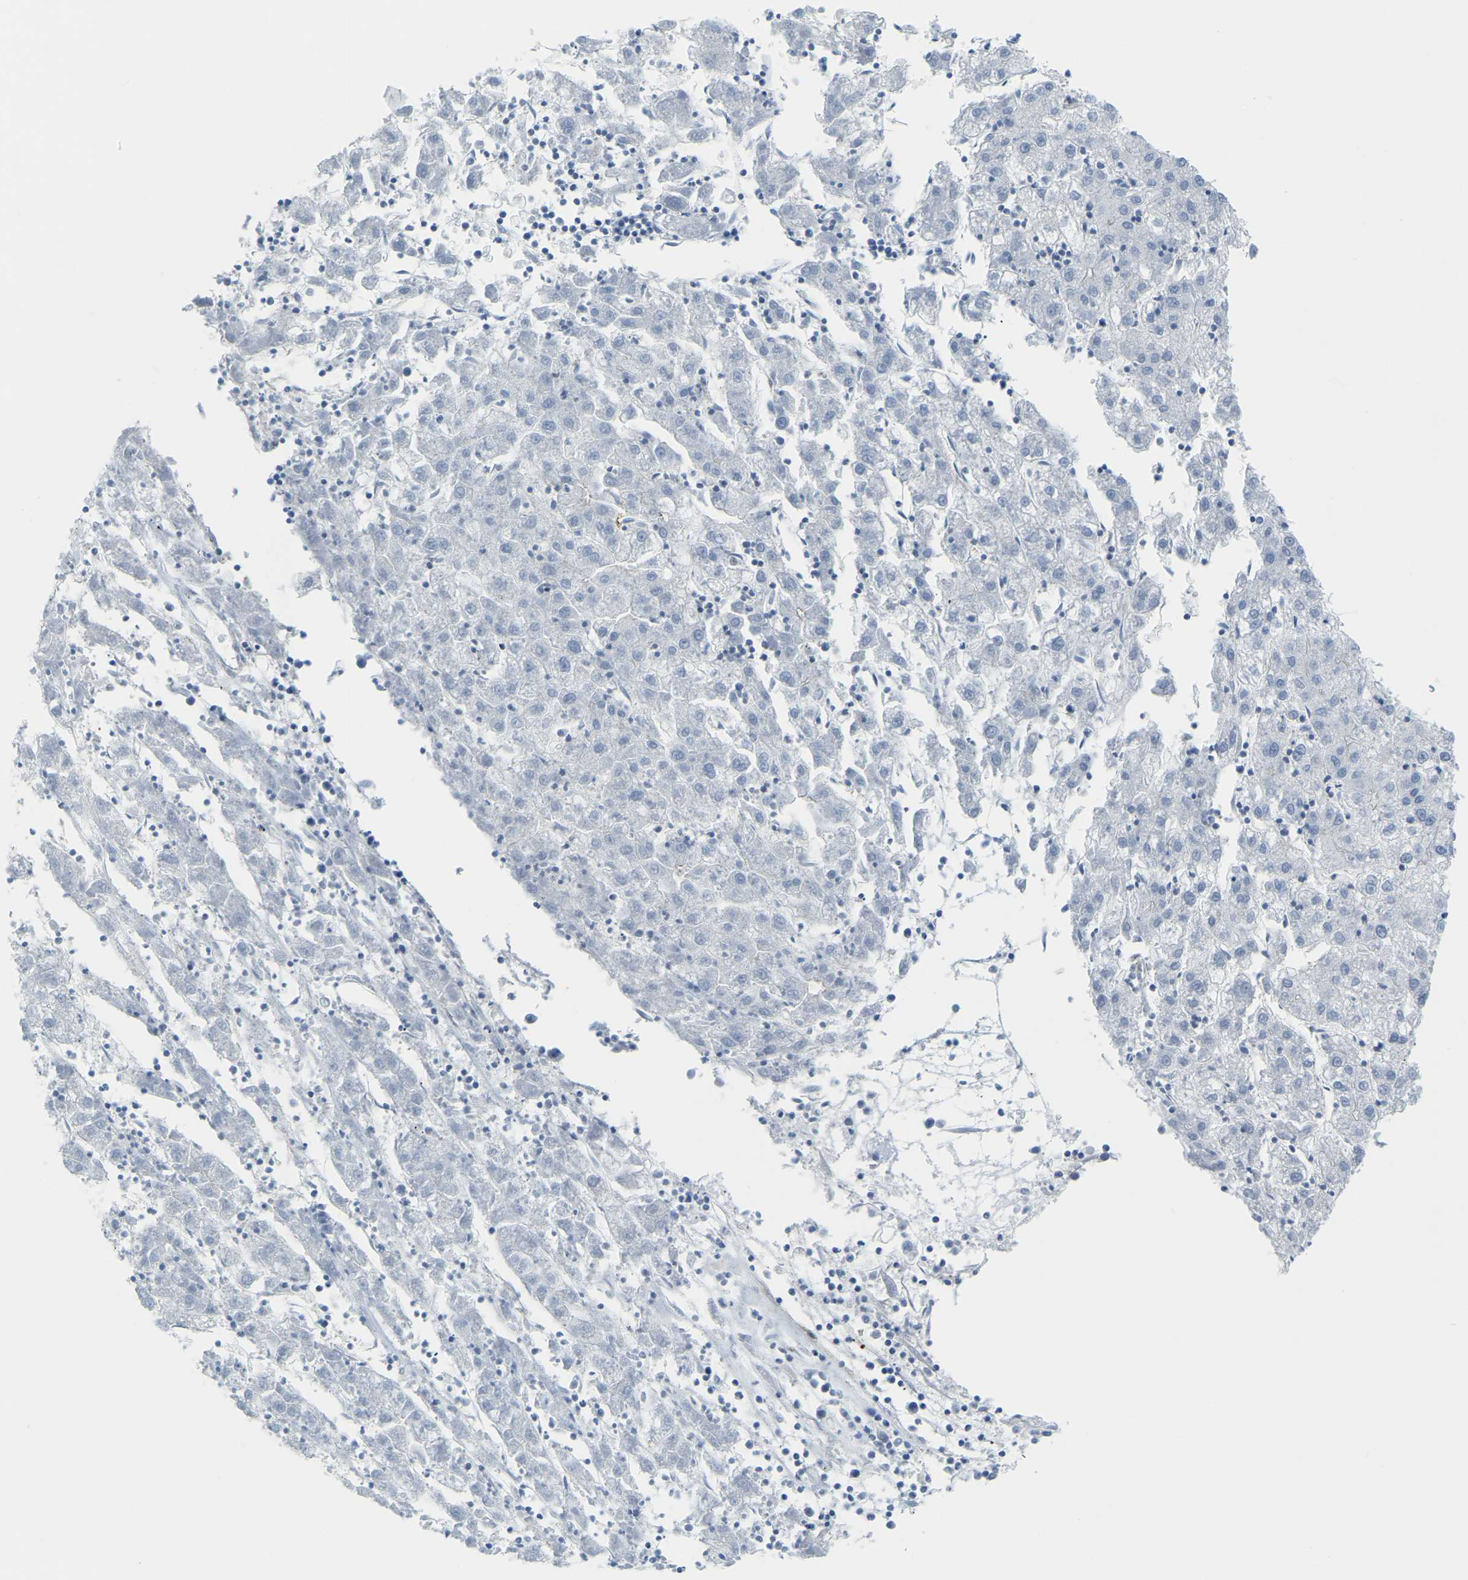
{"staining": {"intensity": "negative", "quantity": "none", "location": "none"}, "tissue": "liver cancer", "cell_type": "Tumor cells", "image_type": "cancer", "snomed": [{"axis": "morphology", "description": "Carcinoma, Hepatocellular, NOS"}, {"axis": "topography", "description": "Liver"}], "caption": "High magnification brightfield microscopy of liver cancer stained with DAB (3,3'-diaminobenzidine) (brown) and counterstained with hematoxylin (blue): tumor cells show no significant expression.", "gene": "MYL3", "patient": {"sex": "male", "age": 72}}